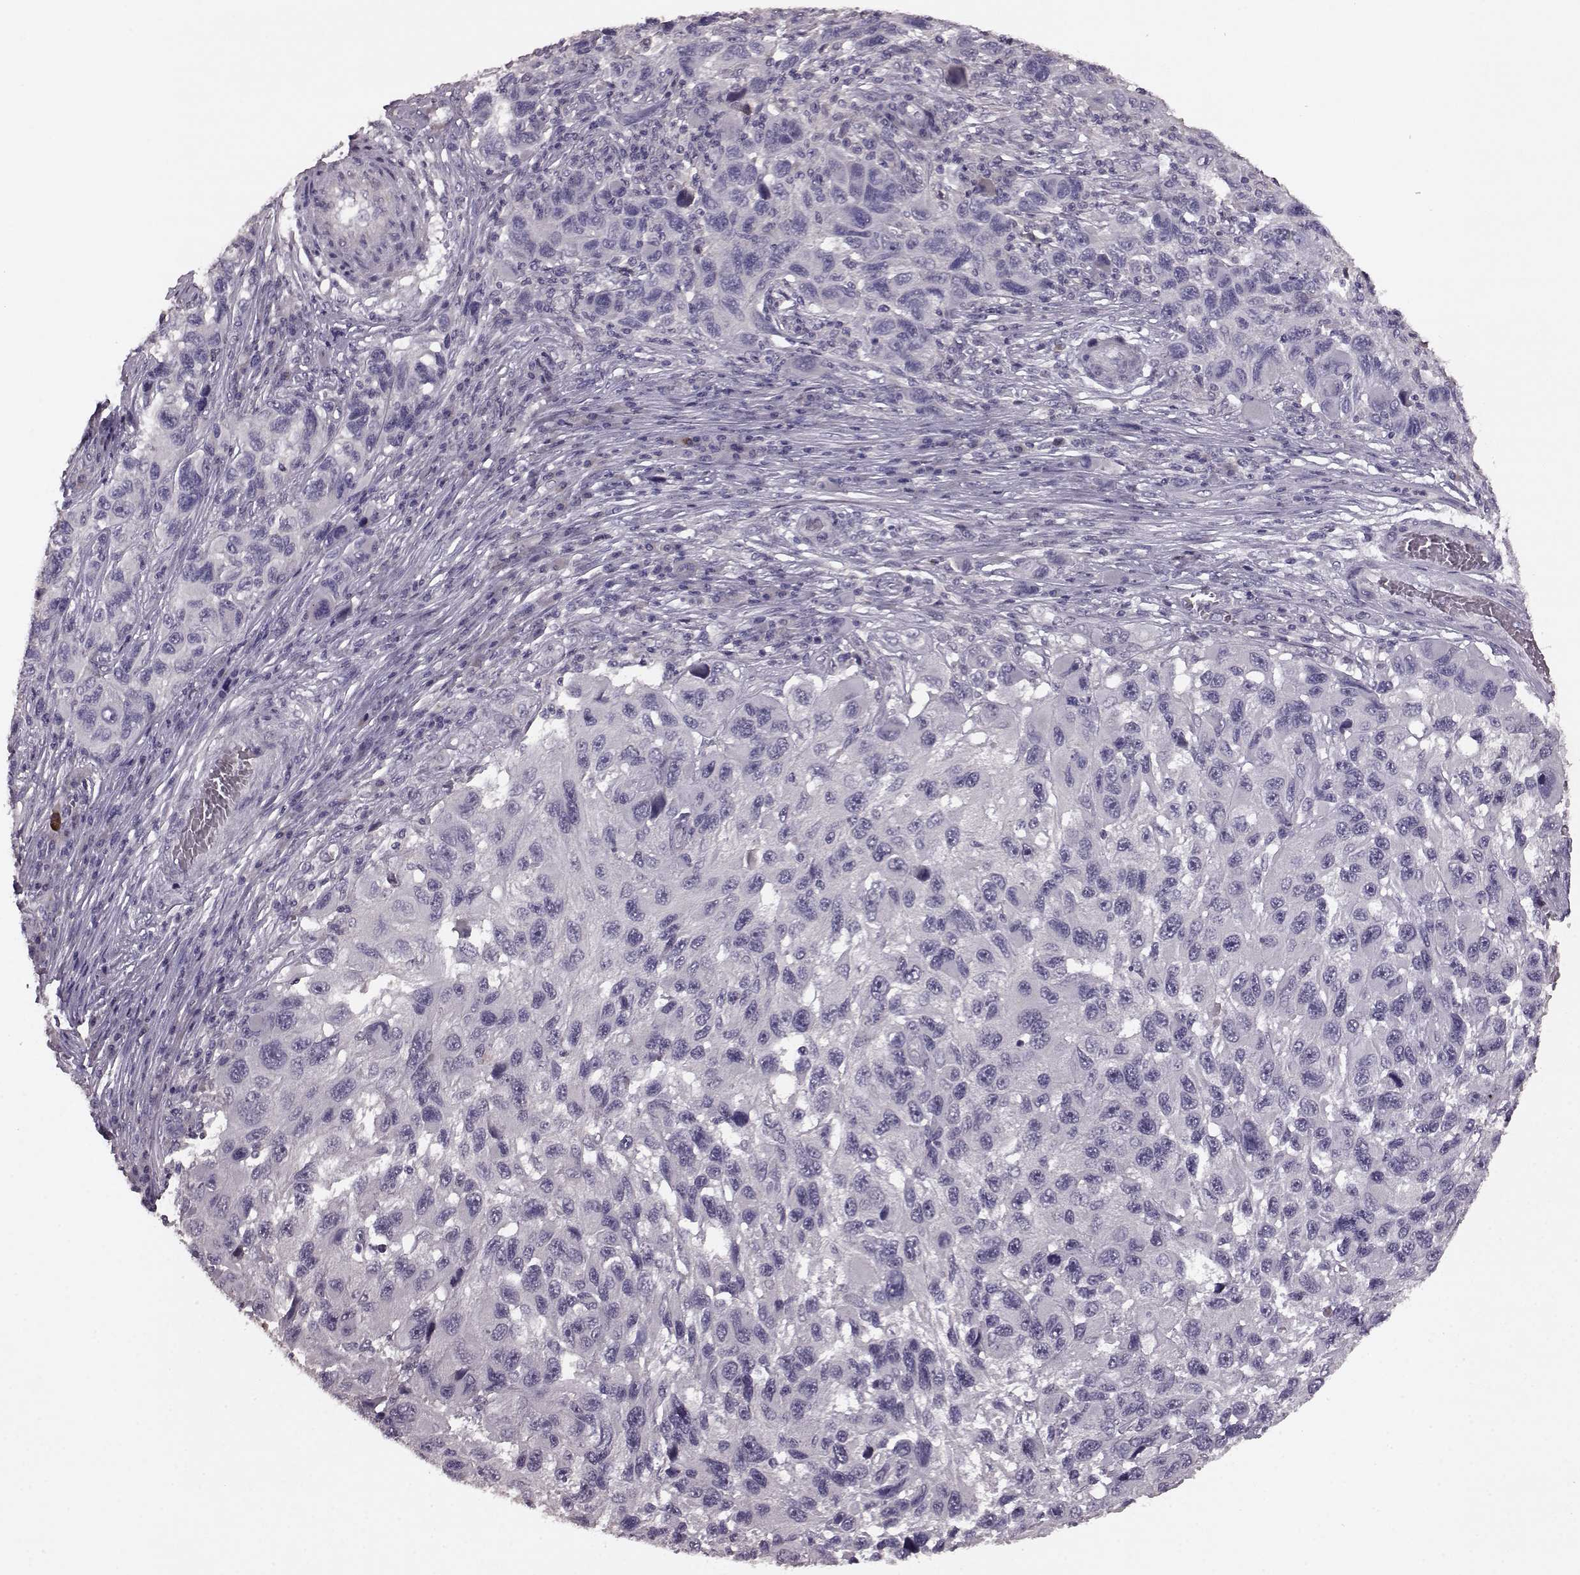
{"staining": {"intensity": "negative", "quantity": "none", "location": "none"}, "tissue": "melanoma", "cell_type": "Tumor cells", "image_type": "cancer", "snomed": [{"axis": "morphology", "description": "Malignant melanoma, NOS"}, {"axis": "topography", "description": "Skin"}], "caption": "Immunohistochemistry photomicrograph of melanoma stained for a protein (brown), which displays no expression in tumor cells.", "gene": "SLC52A3", "patient": {"sex": "male", "age": 53}}